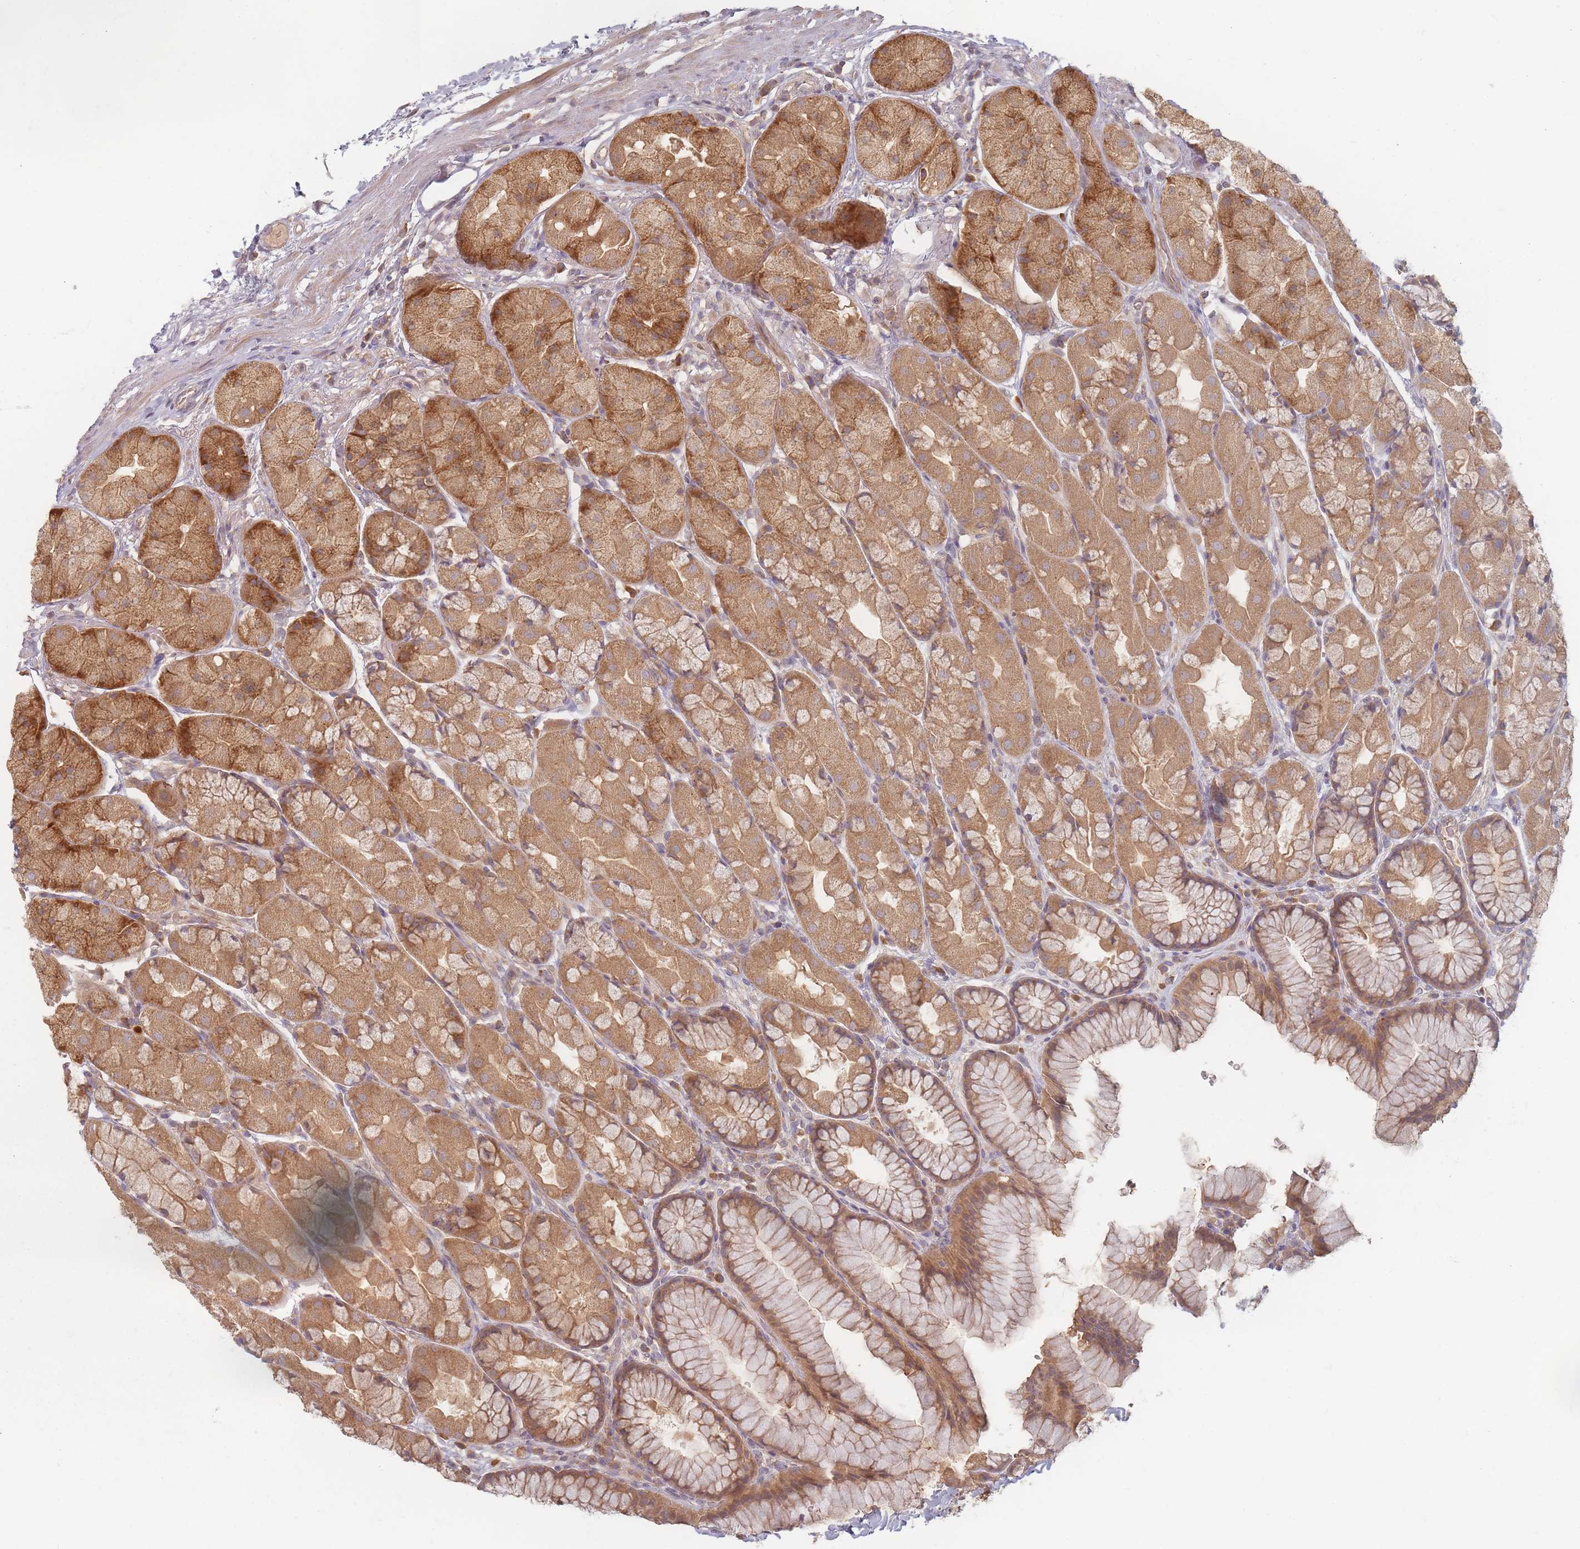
{"staining": {"intensity": "moderate", "quantity": ">75%", "location": "cytoplasmic/membranous"}, "tissue": "stomach", "cell_type": "Glandular cells", "image_type": "normal", "snomed": [{"axis": "morphology", "description": "Normal tissue, NOS"}, {"axis": "topography", "description": "Stomach"}], "caption": "Immunohistochemical staining of unremarkable human stomach displays medium levels of moderate cytoplasmic/membranous positivity in approximately >75% of glandular cells. The staining was performed using DAB (3,3'-diaminobenzidine) to visualize the protein expression in brown, while the nuclei were stained in blue with hematoxylin (Magnification: 20x).", "gene": "SLC35F3", "patient": {"sex": "male", "age": 57}}